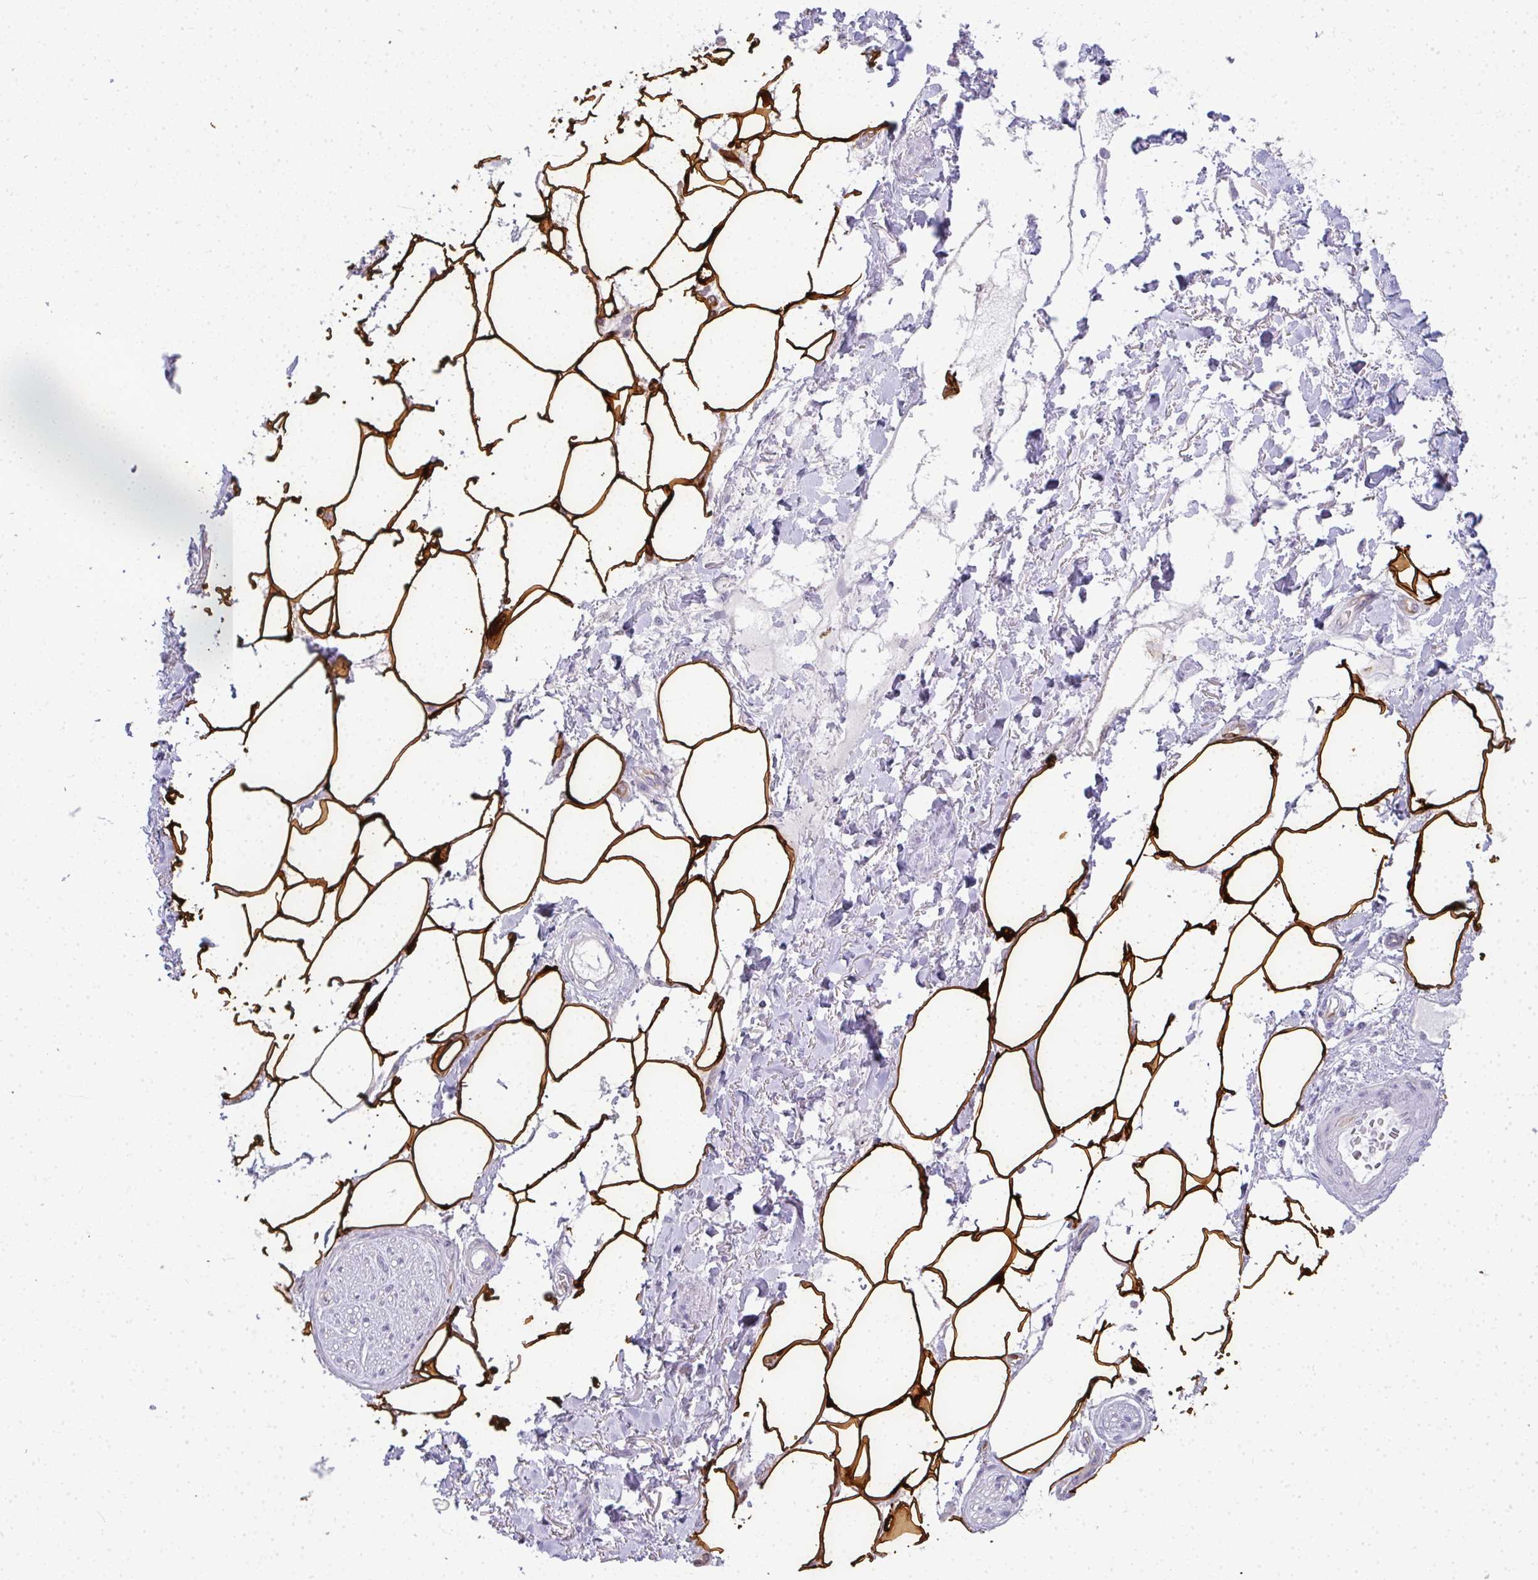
{"staining": {"intensity": "strong", "quantity": ">75%", "location": "cytoplasmic/membranous"}, "tissue": "adipose tissue", "cell_type": "Adipocytes", "image_type": "normal", "snomed": [{"axis": "morphology", "description": "Normal tissue, NOS"}, {"axis": "topography", "description": "Vagina"}, {"axis": "topography", "description": "Peripheral nerve tissue"}], "caption": "Protein expression analysis of unremarkable adipose tissue shows strong cytoplasmic/membranous positivity in approximately >75% of adipocytes.", "gene": "LIPE", "patient": {"sex": "female", "age": 71}}